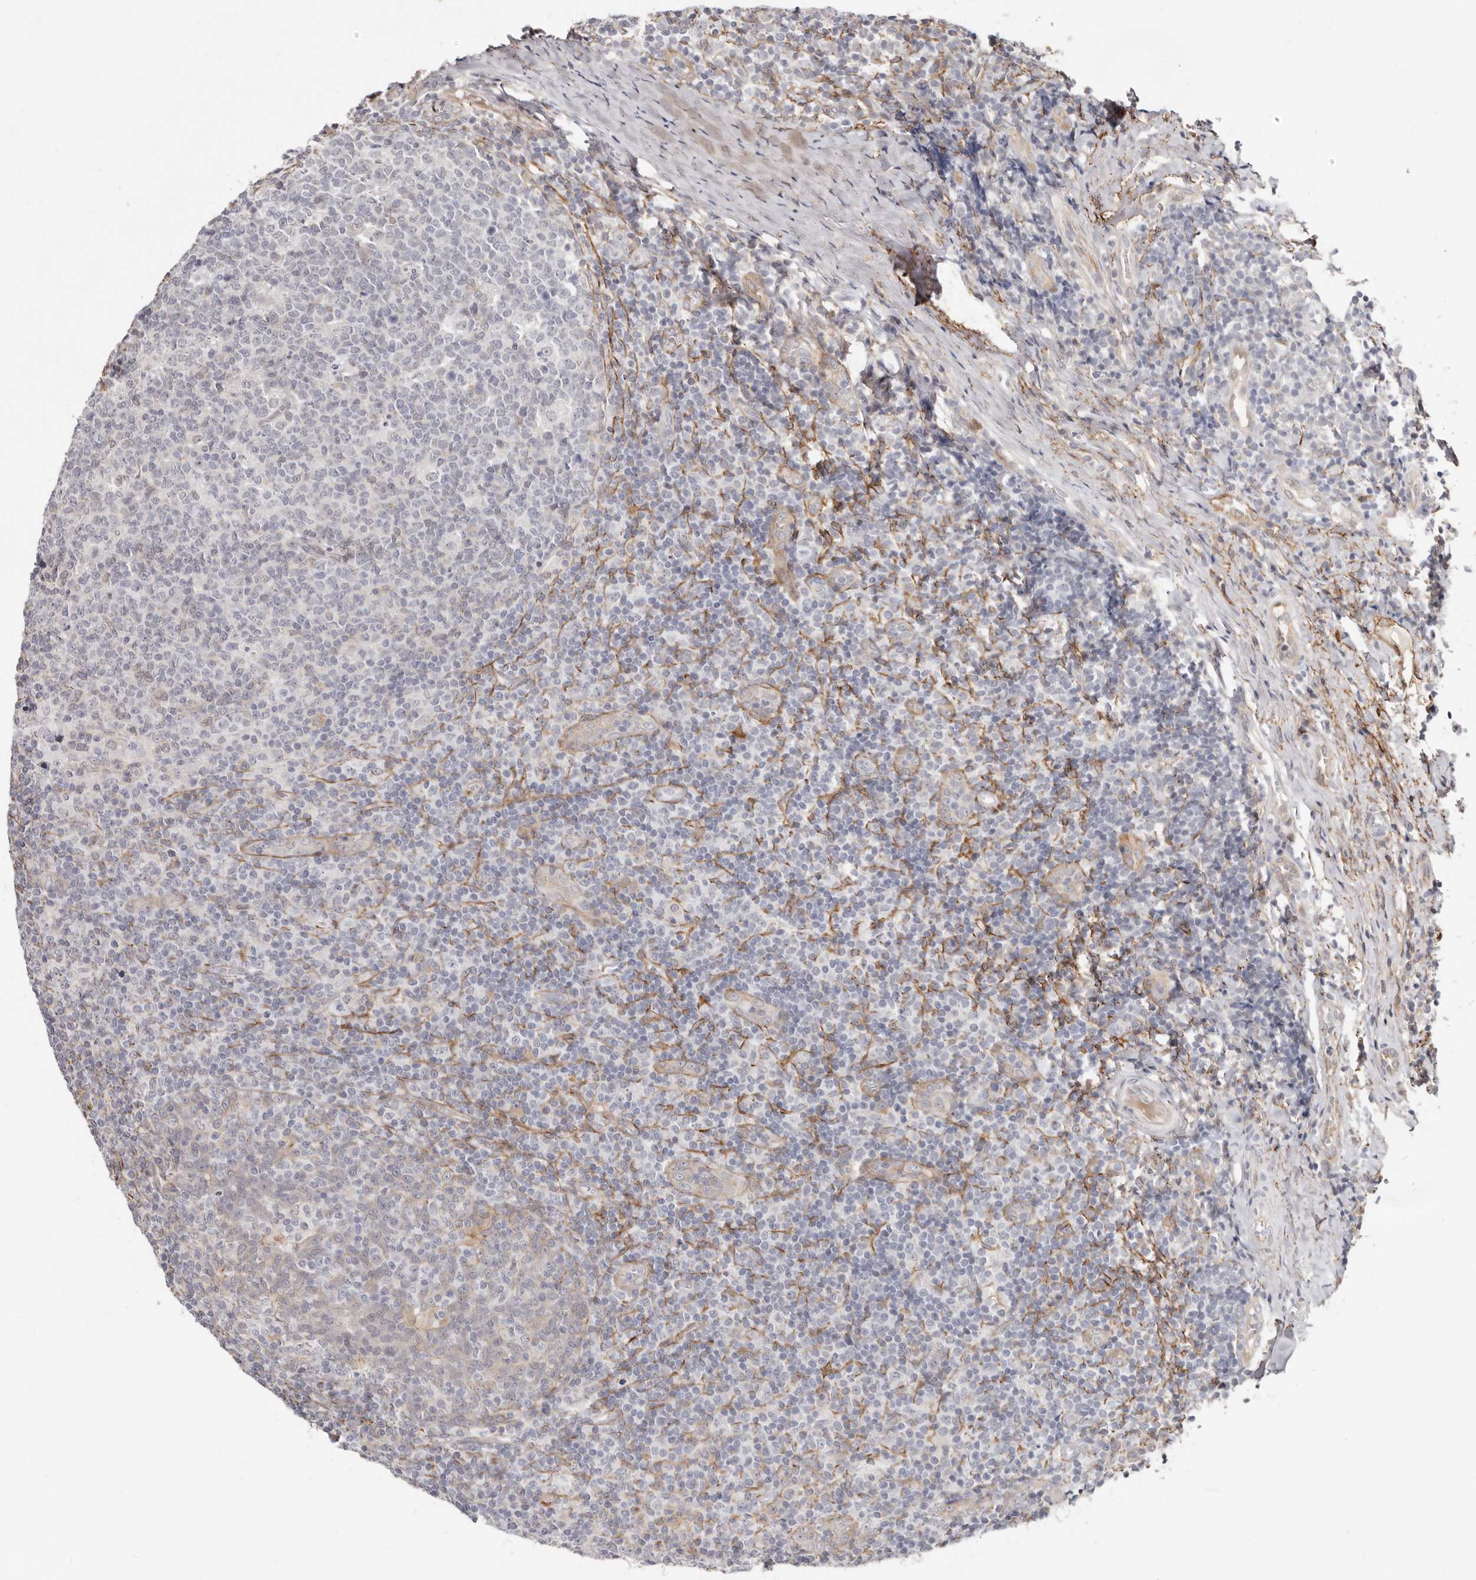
{"staining": {"intensity": "negative", "quantity": "none", "location": "none"}, "tissue": "tonsil", "cell_type": "Germinal center cells", "image_type": "normal", "snomed": [{"axis": "morphology", "description": "Normal tissue, NOS"}, {"axis": "topography", "description": "Tonsil"}], "caption": "The immunohistochemistry micrograph has no significant expression in germinal center cells of tonsil. (DAB immunohistochemistry visualized using brightfield microscopy, high magnification).", "gene": "SZT2", "patient": {"sex": "female", "age": 19}}